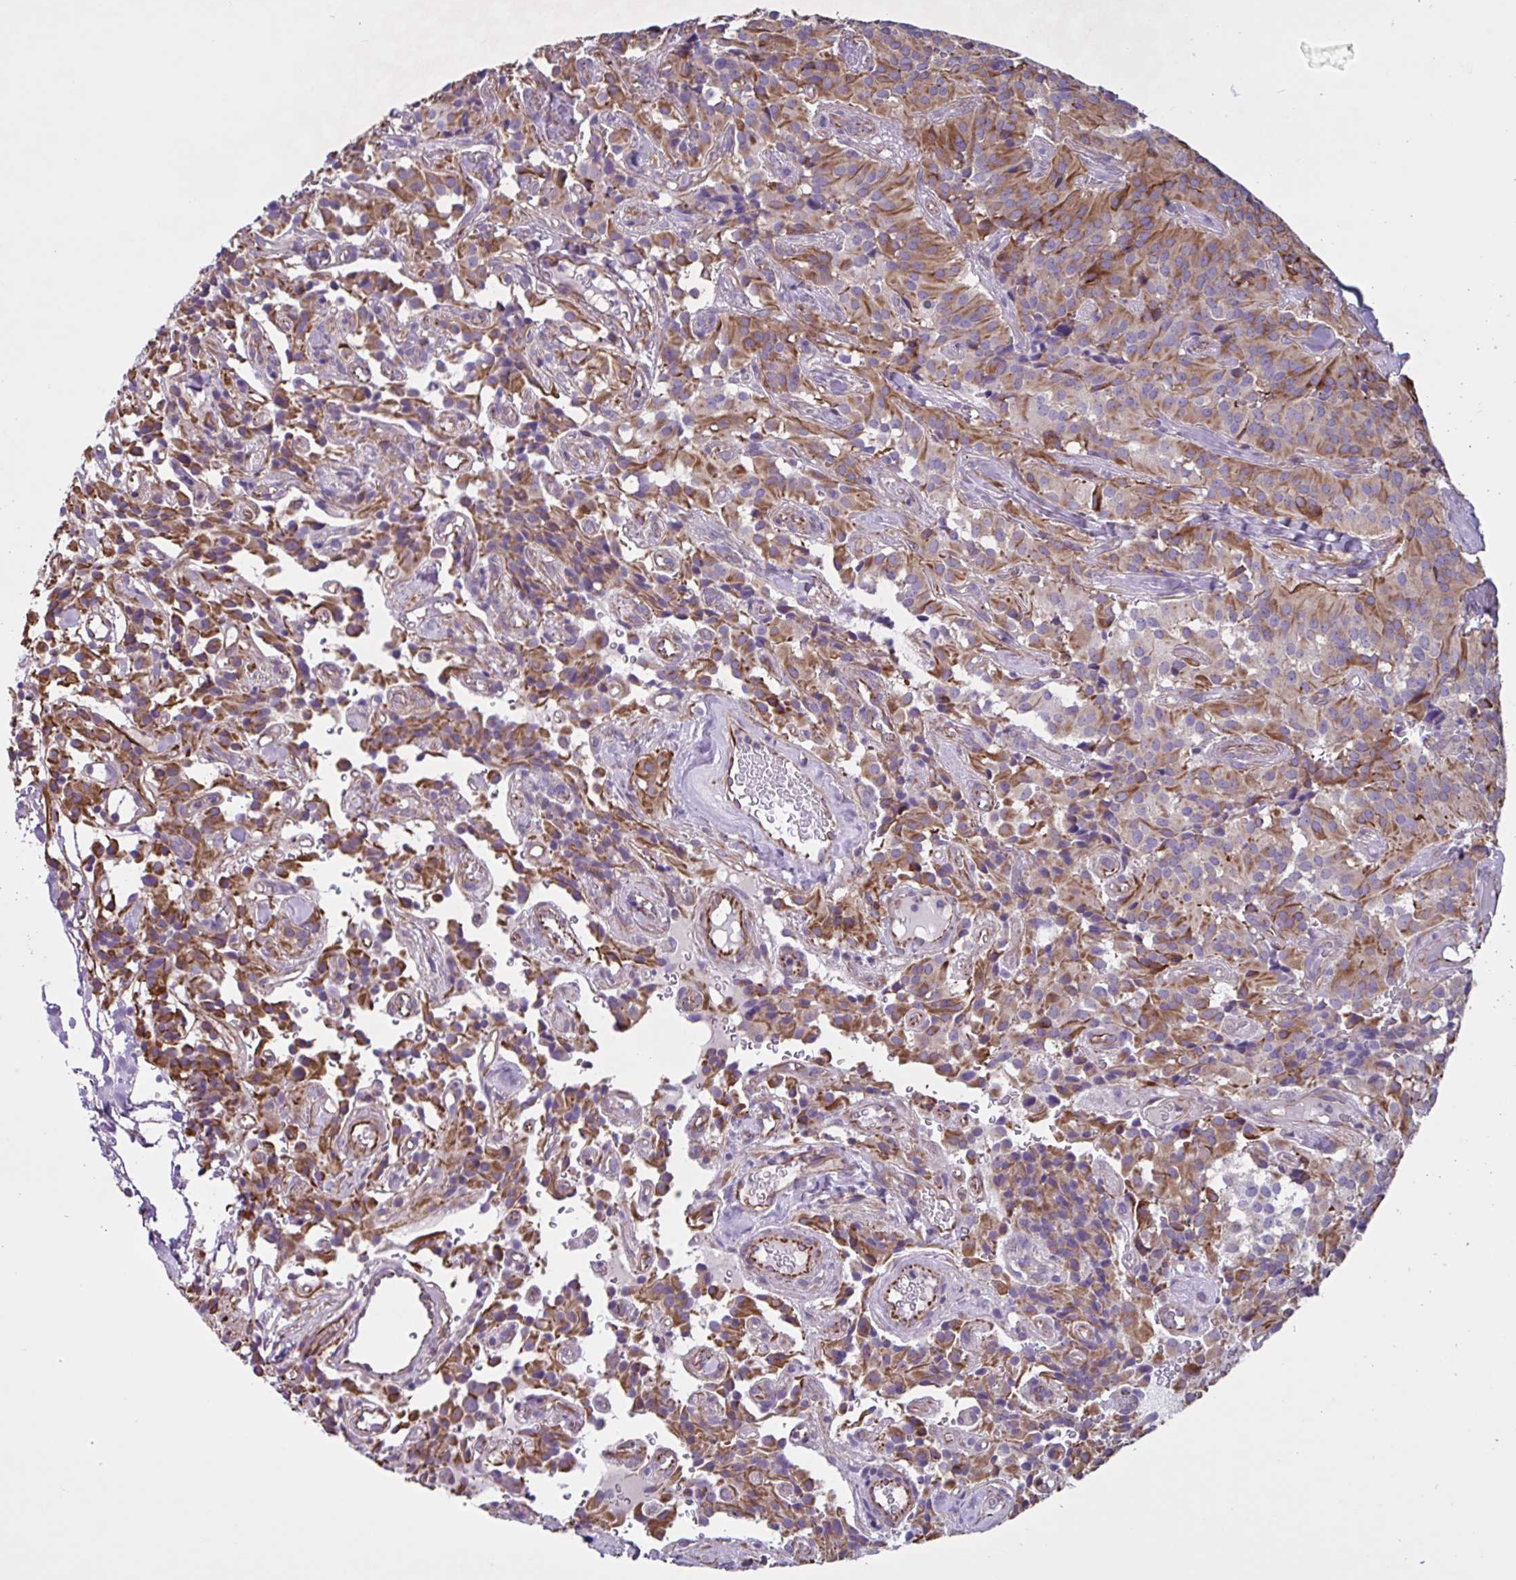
{"staining": {"intensity": "moderate", "quantity": ">75%", "location": "cytoplasmic/membranous"}, "tissue": "glioma", "cell_type": "Tumor cells", "image_type": "cancer", "snomed": [{"axis": "morphology", "description": "Glioma, malignant, Low grade"}, {"axis": "topography", "description": "Brain"}], "caption": "Glioma was stained to show a protein in brown. There is medium levels of moderate cytoplasmic/membranous positivity in about >75% of tumor cells. (Stains: DAB in brown, nuclei in blue, Microscopy: brightfield microscopy at high magnification).", "gene": "TMEM86B", "patient": {"sex": "male", "age": 42}}